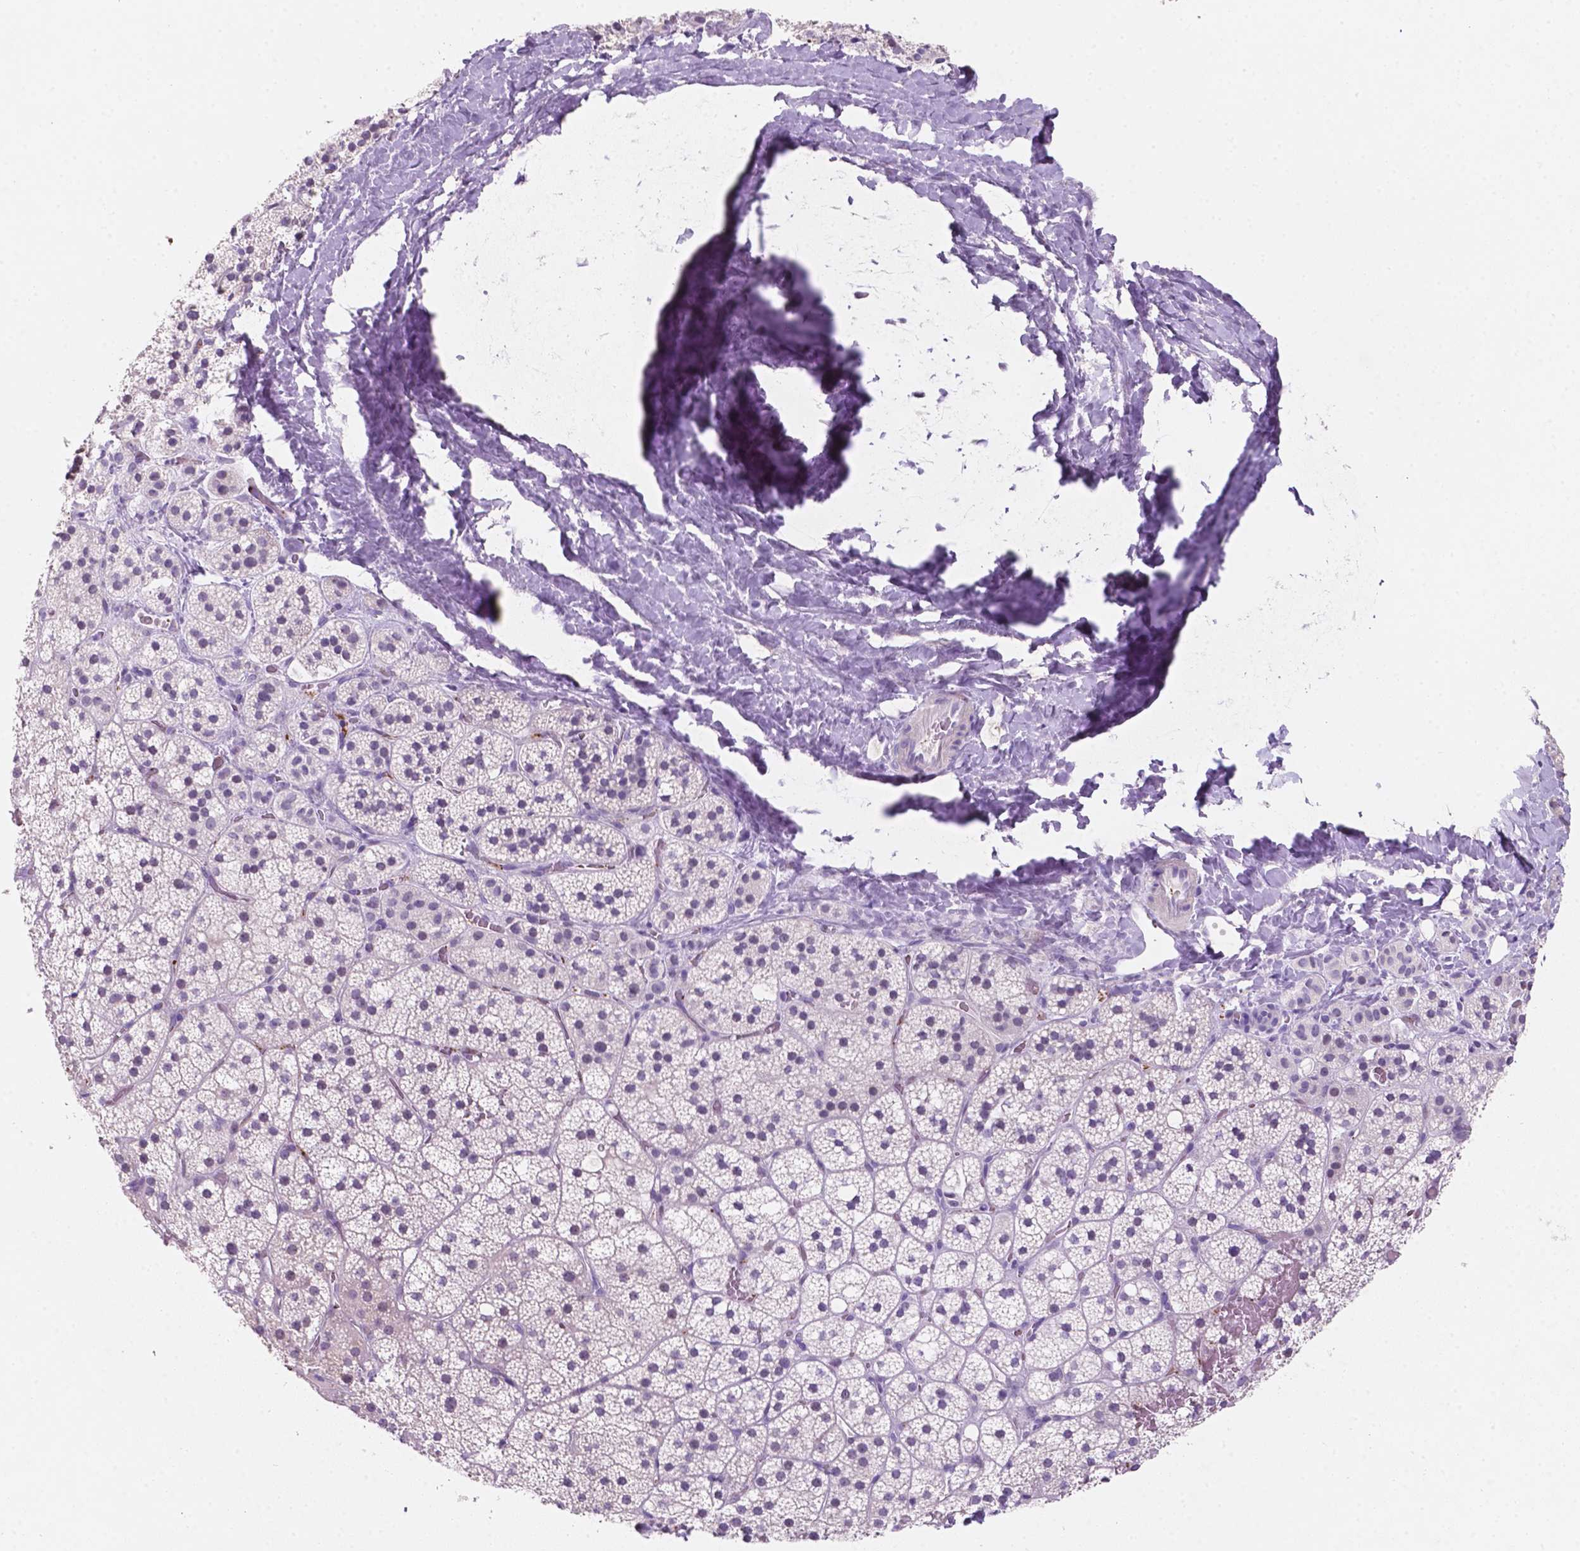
{"staining": {"intensity": "negative", "quantity": "none", "location": "none"}, "tissue": "adrenal gland", "cell_type": "Glandular cells", "image_type": "normal", "snomed": [{"axis": "morphology", "description": "Normal tissue, NOS"}, {"axis": "topography", "description": "Adrenal gland"}], "caption": "This is a photomicrograph of IHC staining of normal adrenal gland, which shows no staining in glandular cells.", "gene": "EBLN2", "patient": {"sex": "male", "age": 53}}